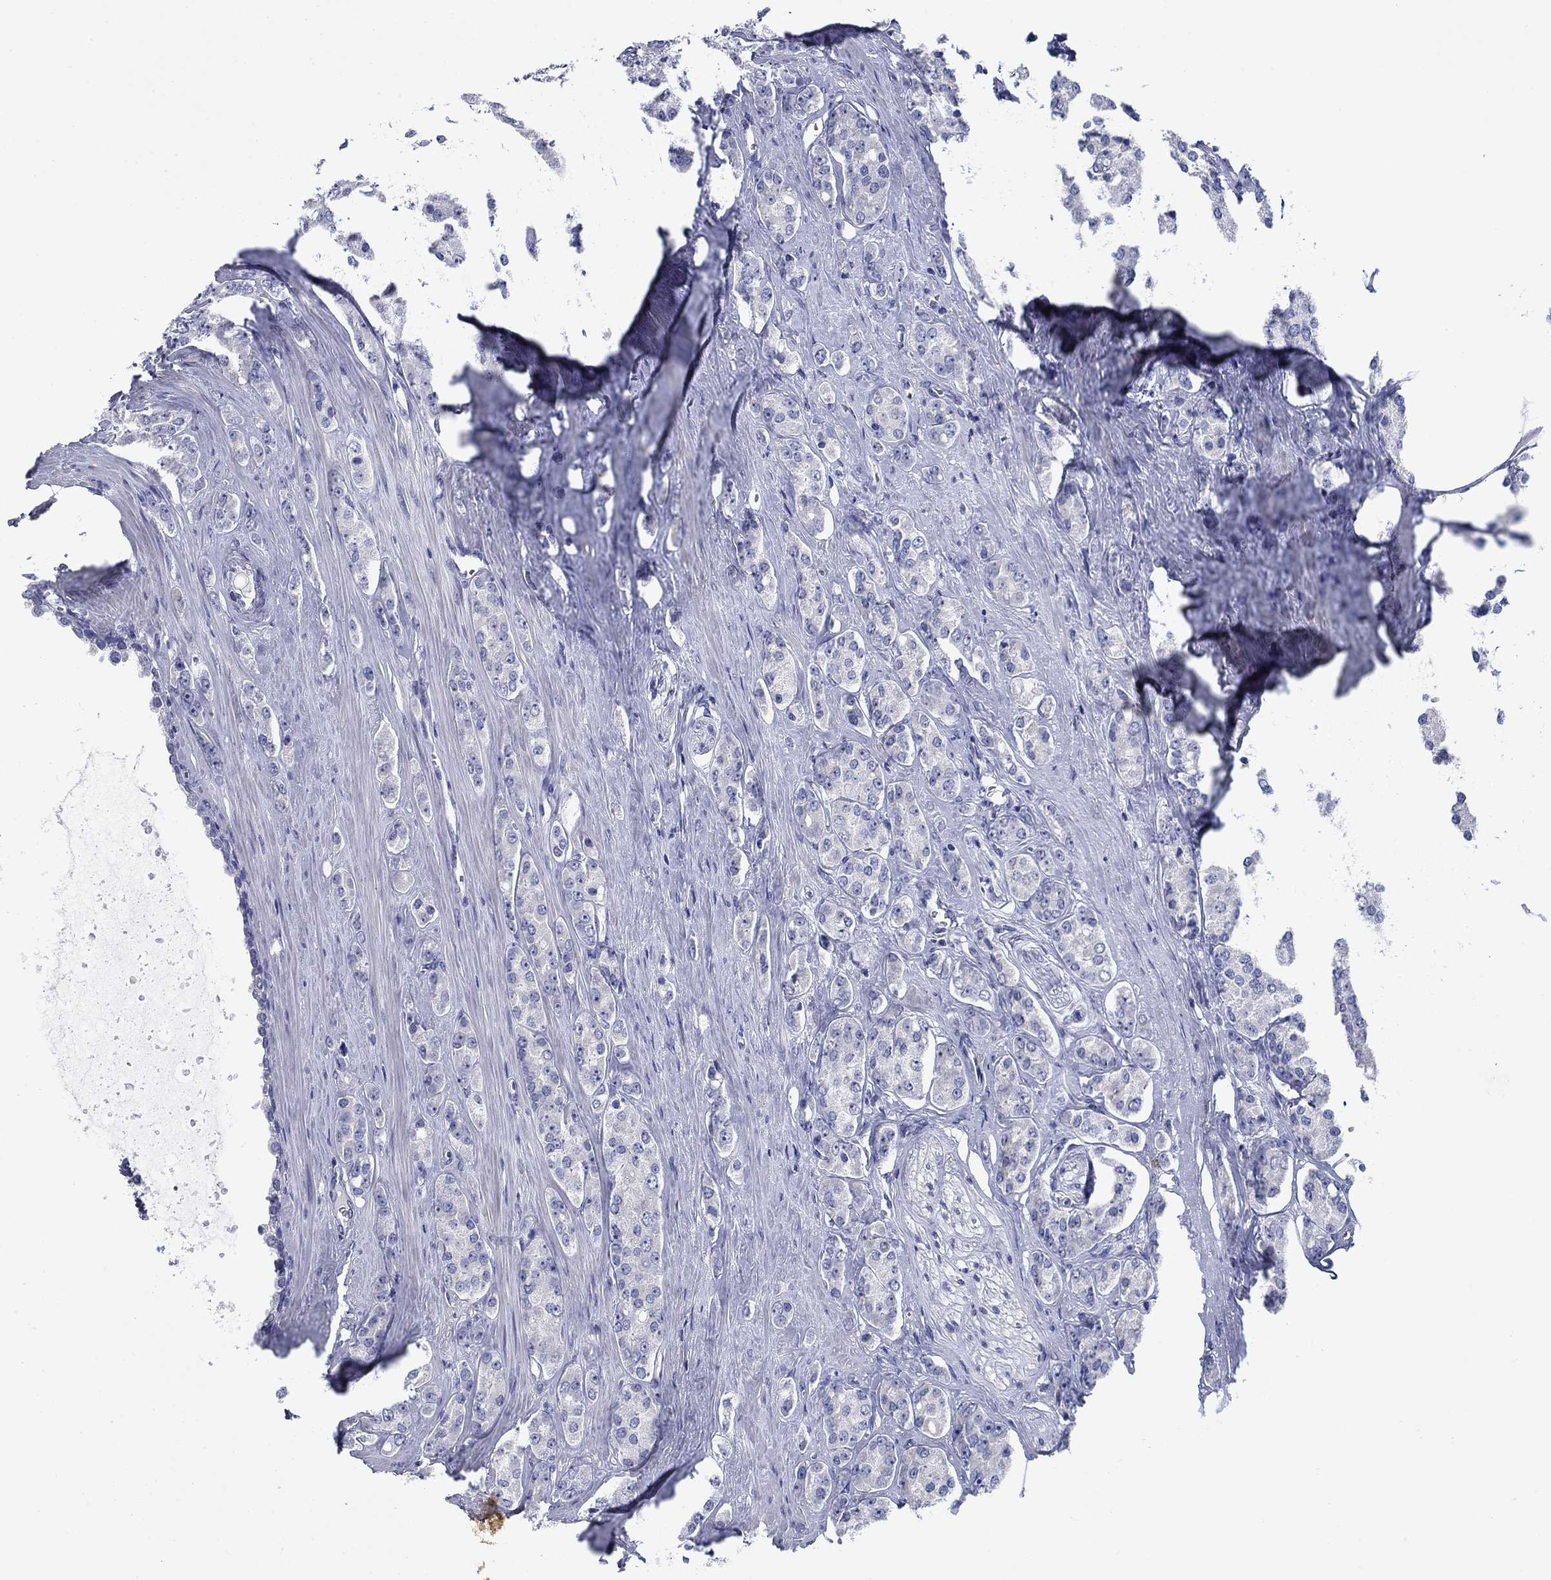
{"staining": {"intensity": "negative", "quantity": "none", "location": "none"}, "tissue": "prostate cancer", "cell_type": "Tumor cells", "image_type": "cancer", "snomed": [{"axis": "morphology", "description": "Adenocarcinoma, NOS"}, {"axis": "topography", "description": "Prostate"}], "caption": "The image demonstrates no significant positivity in tumor cells of prostate cancer (adenocarcinoma).", "gene": "PRKCG", "patient": {"sex": "male", "age": 67}}